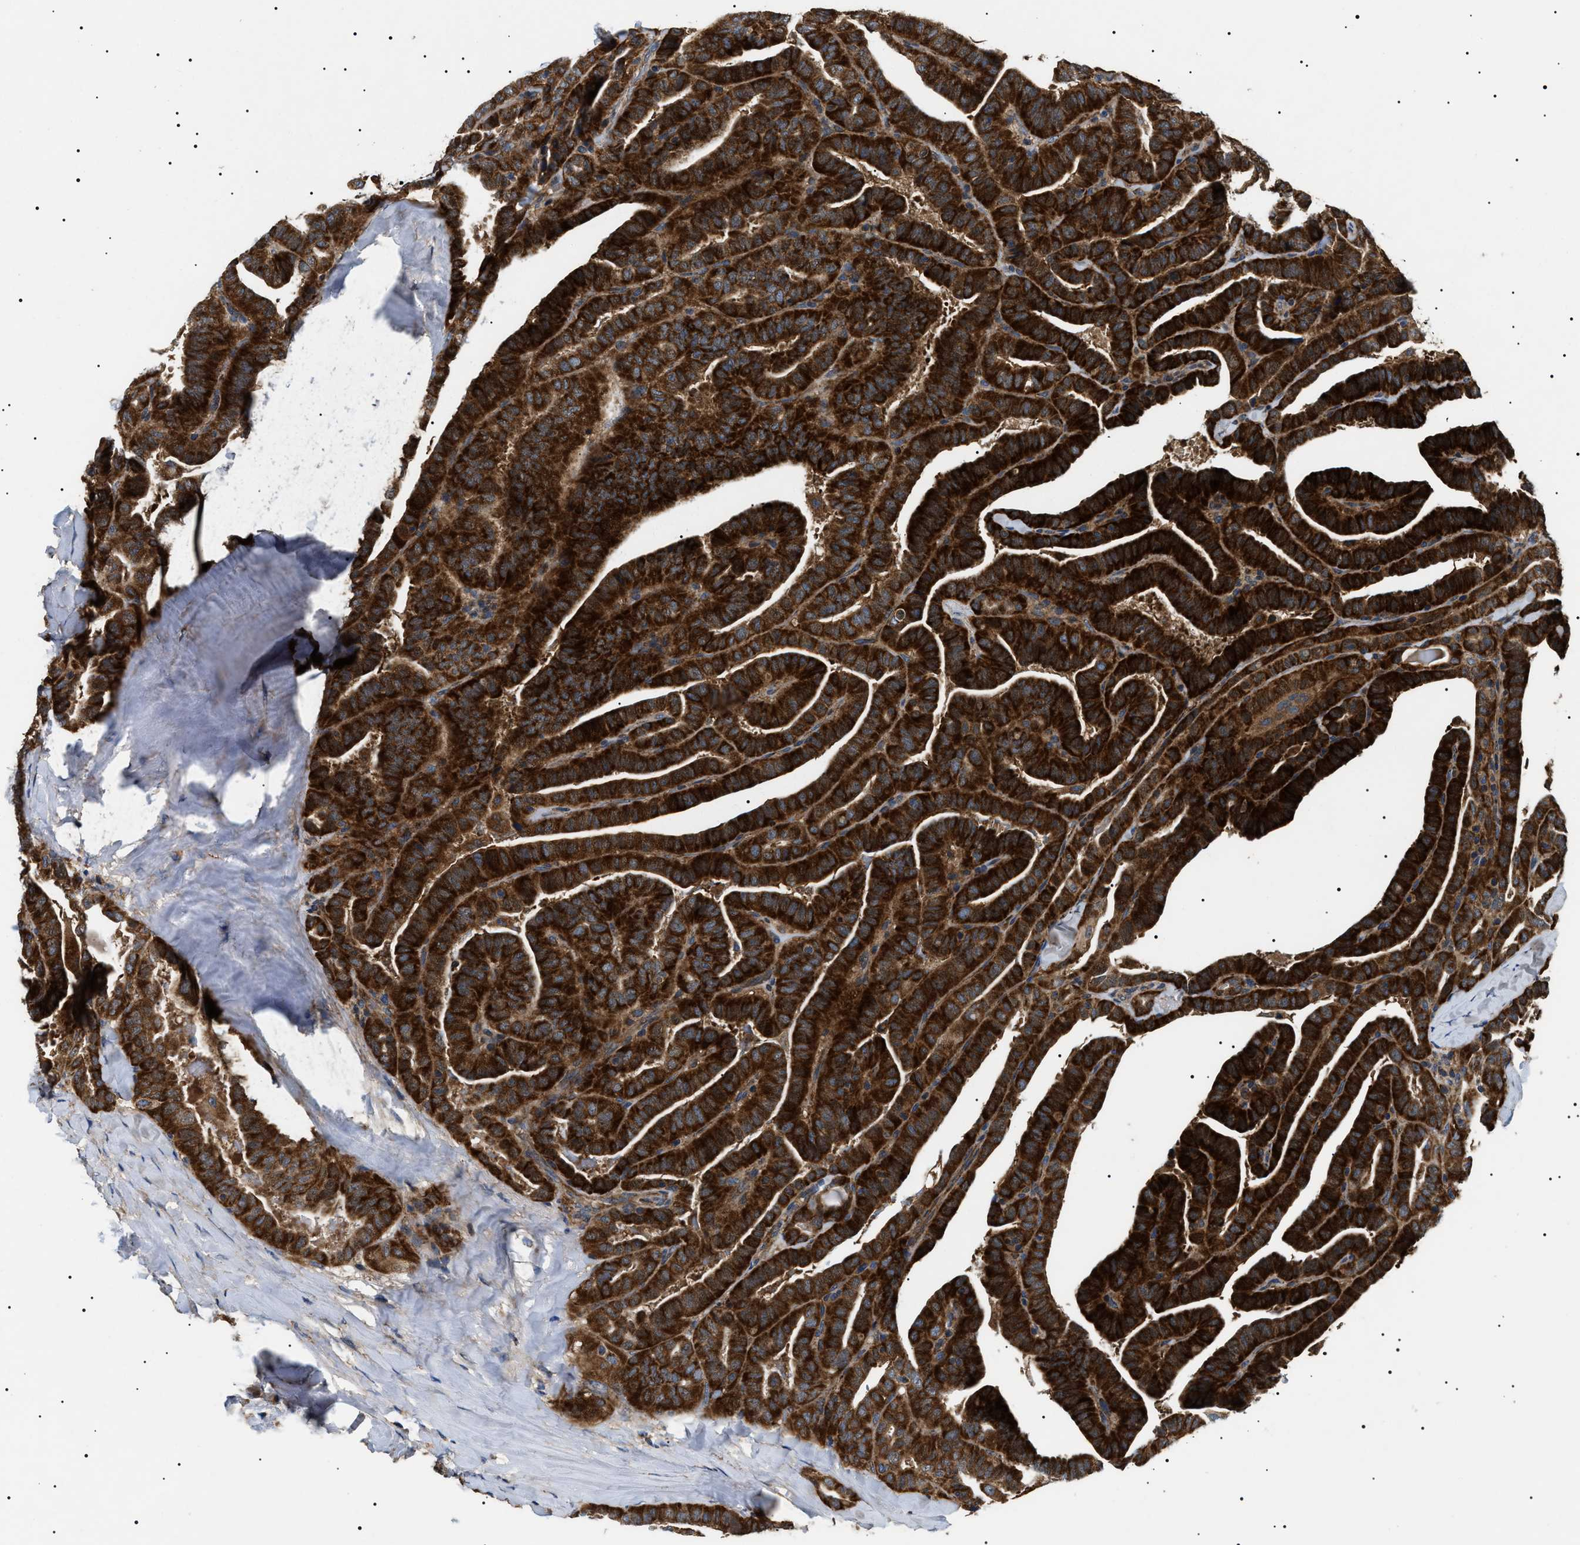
{"staining": {"intensity": "strong", "quantity": ">75%", "location": "cytoplasmic/membranous"}, "tissue": "thyroid cancer", "cell_type": "Tumor cells", "image_type": "cancer", "snomed": [{"axis": "morphology", "description": "Papillary adenocarcinoma, NOS"}, {"axis": "topography", "description": "Thyroid gland"}], "caption": "A high-resolution photomicrograph shows immunohistochemistry staining of papillary adenocarcinoma (thyroid), which exhibits strong cytoplasmic/membranous positivity in about >75% of tumor cells.", "gene": "OXSM", "patient": {"sex": "male", "age": 77}}